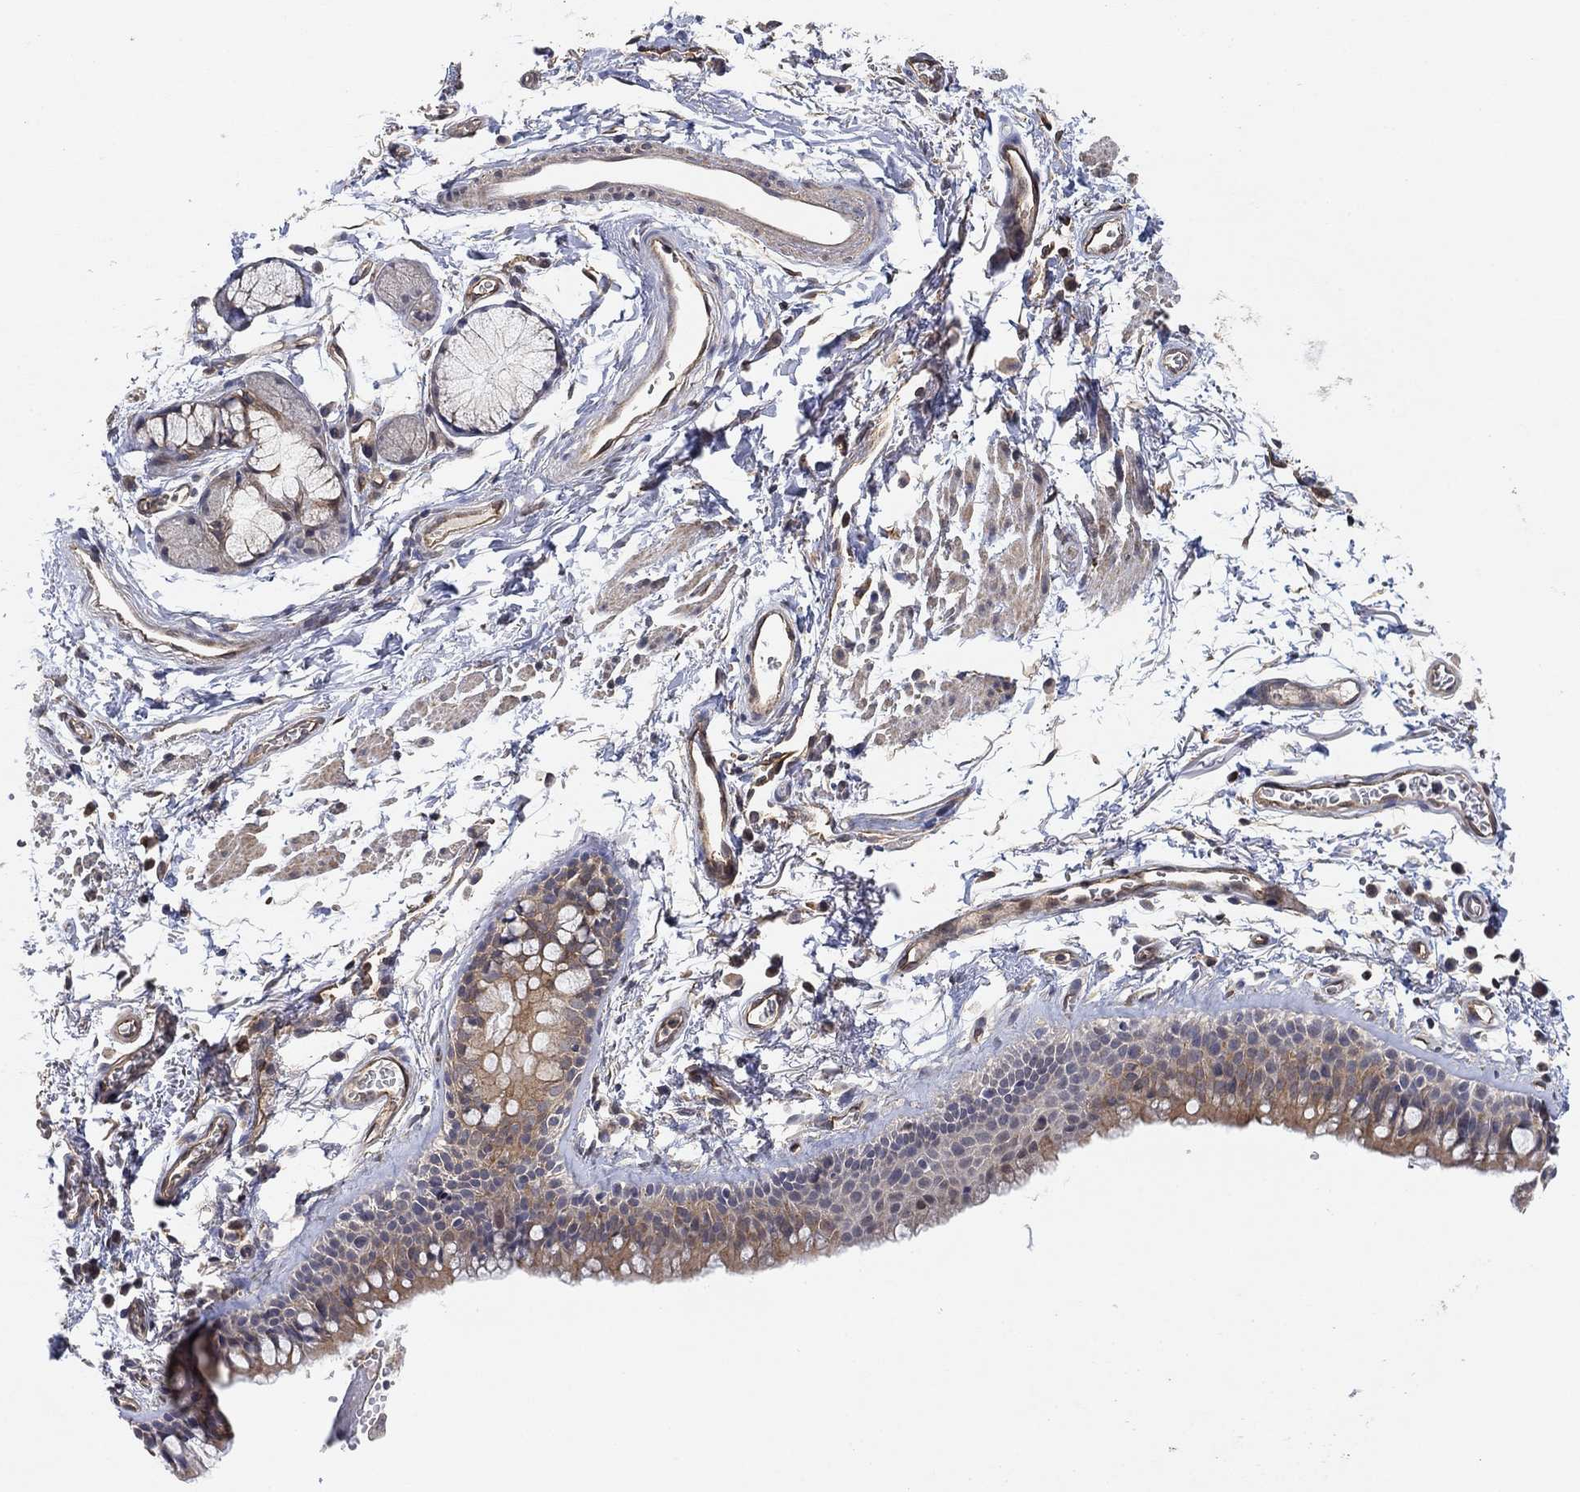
{"staining": {"intensity": "negative", "quantity": "none", "location": "none"}, "tissue": "adipose tissue", "cell_type": "Adipocytes", "image_type": "normal", "snomed": [{"axis": "morphology", "description": "Normal tissue, NOS"}, {"axis": "topography", "description": "Cartilage tissue"}, {"axis": "topography", "description": "Bronchus"}], "caption": "An IHC photomicrograph of normal adipose tissue is shown. There is no staining in adipocytes of adipose tissue.", "gene": "MCUR1", "patient": {"sex": "female", "age": 79}}